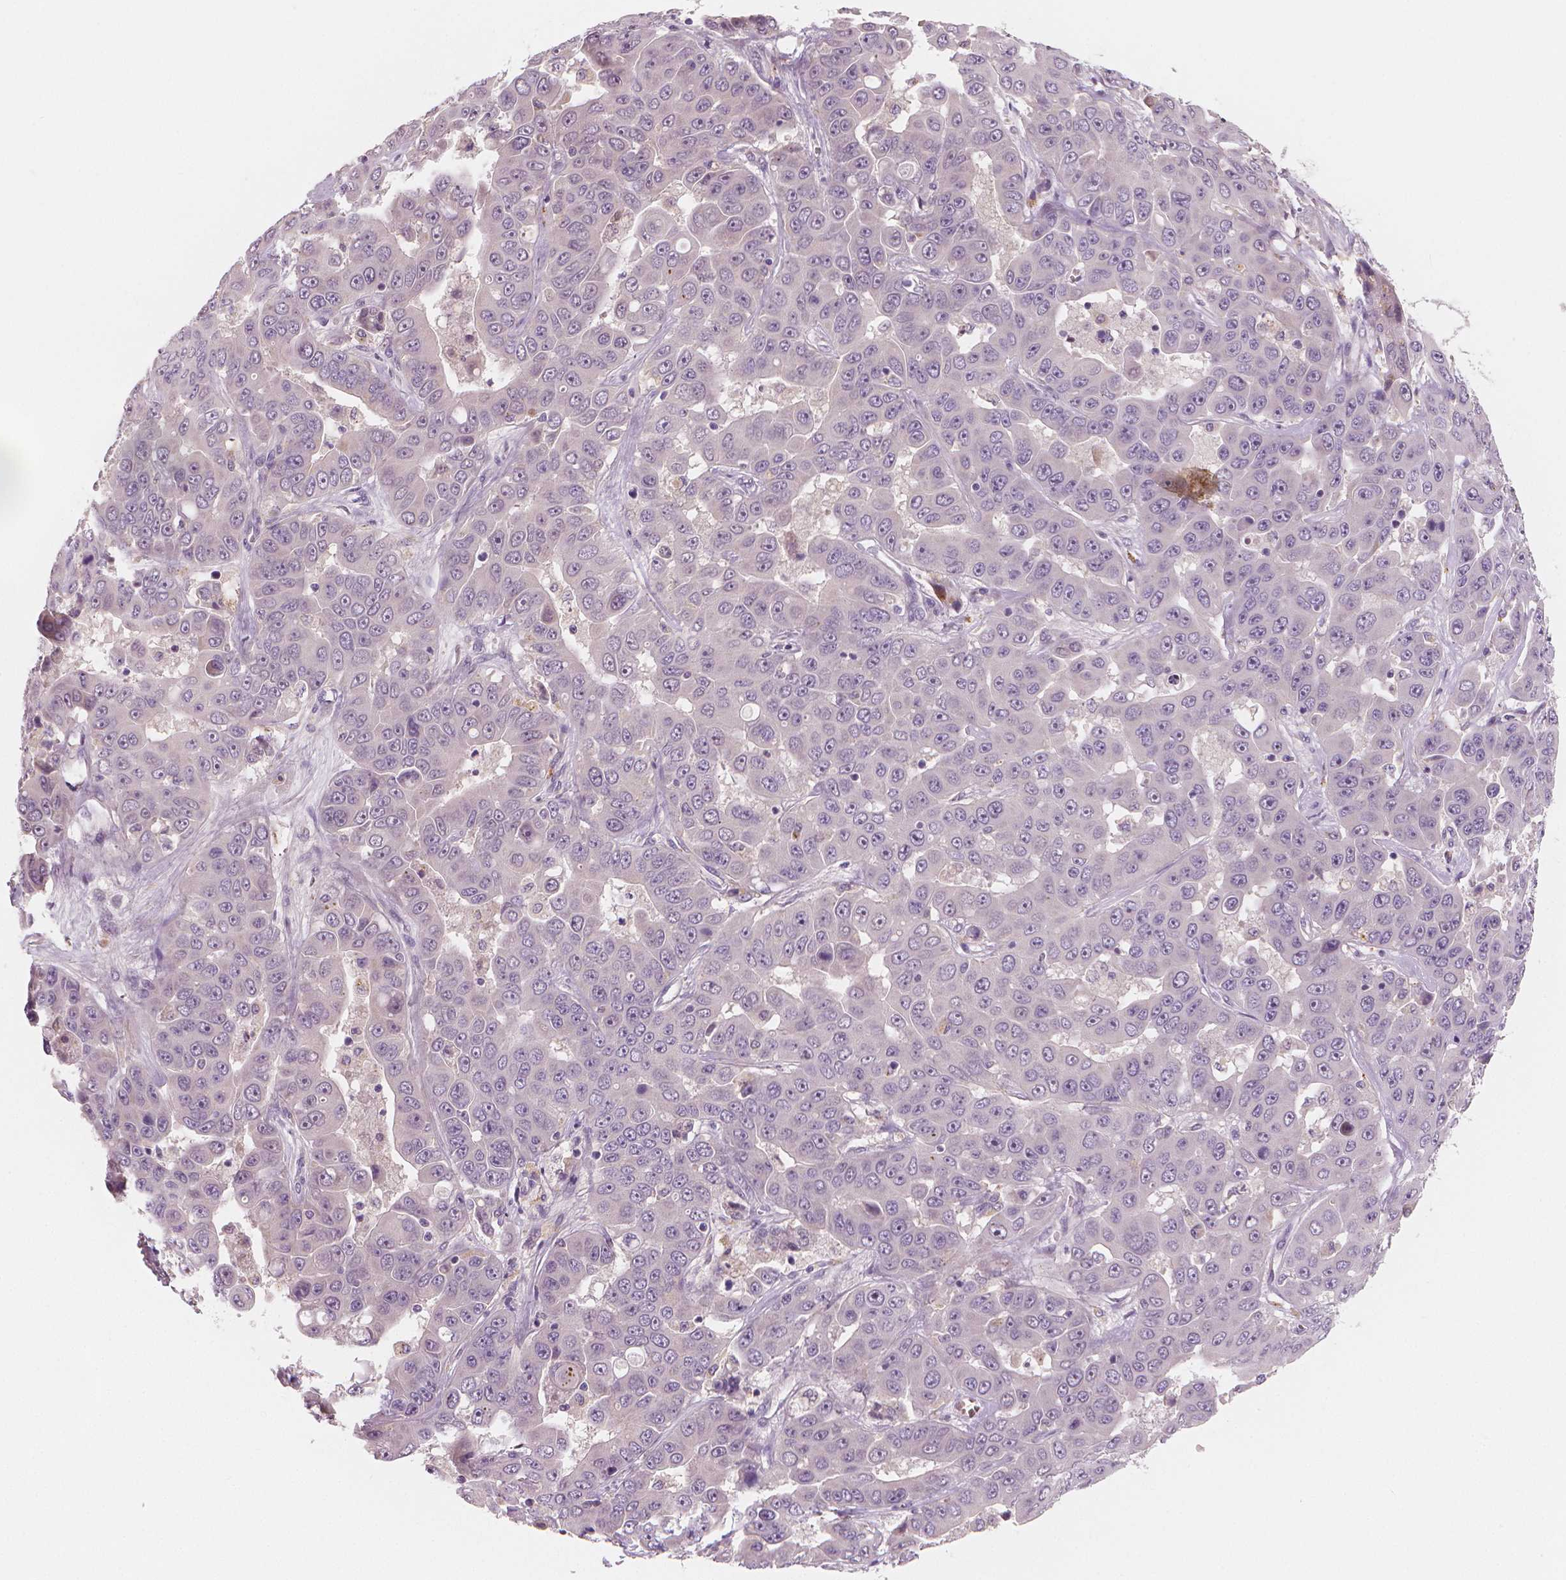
{"staining": {"intensity": "negative", "quantity": "none", "location": "none"}, "tissue": "liver cancer", "cell_type": "Tumor cells", "image_type": "cancer", "snomed": [{"axis": "morphology", "description": "Cholangiocarcinoma"}, {"axis": "topography", "description": "Liver"}], "caption": "IHC of liver cancer (cholangiocarcinoma) reveals no positivity in tumor cells.", "gene": "RNASE7", "patient": {"sex": "female", "age": 52}}